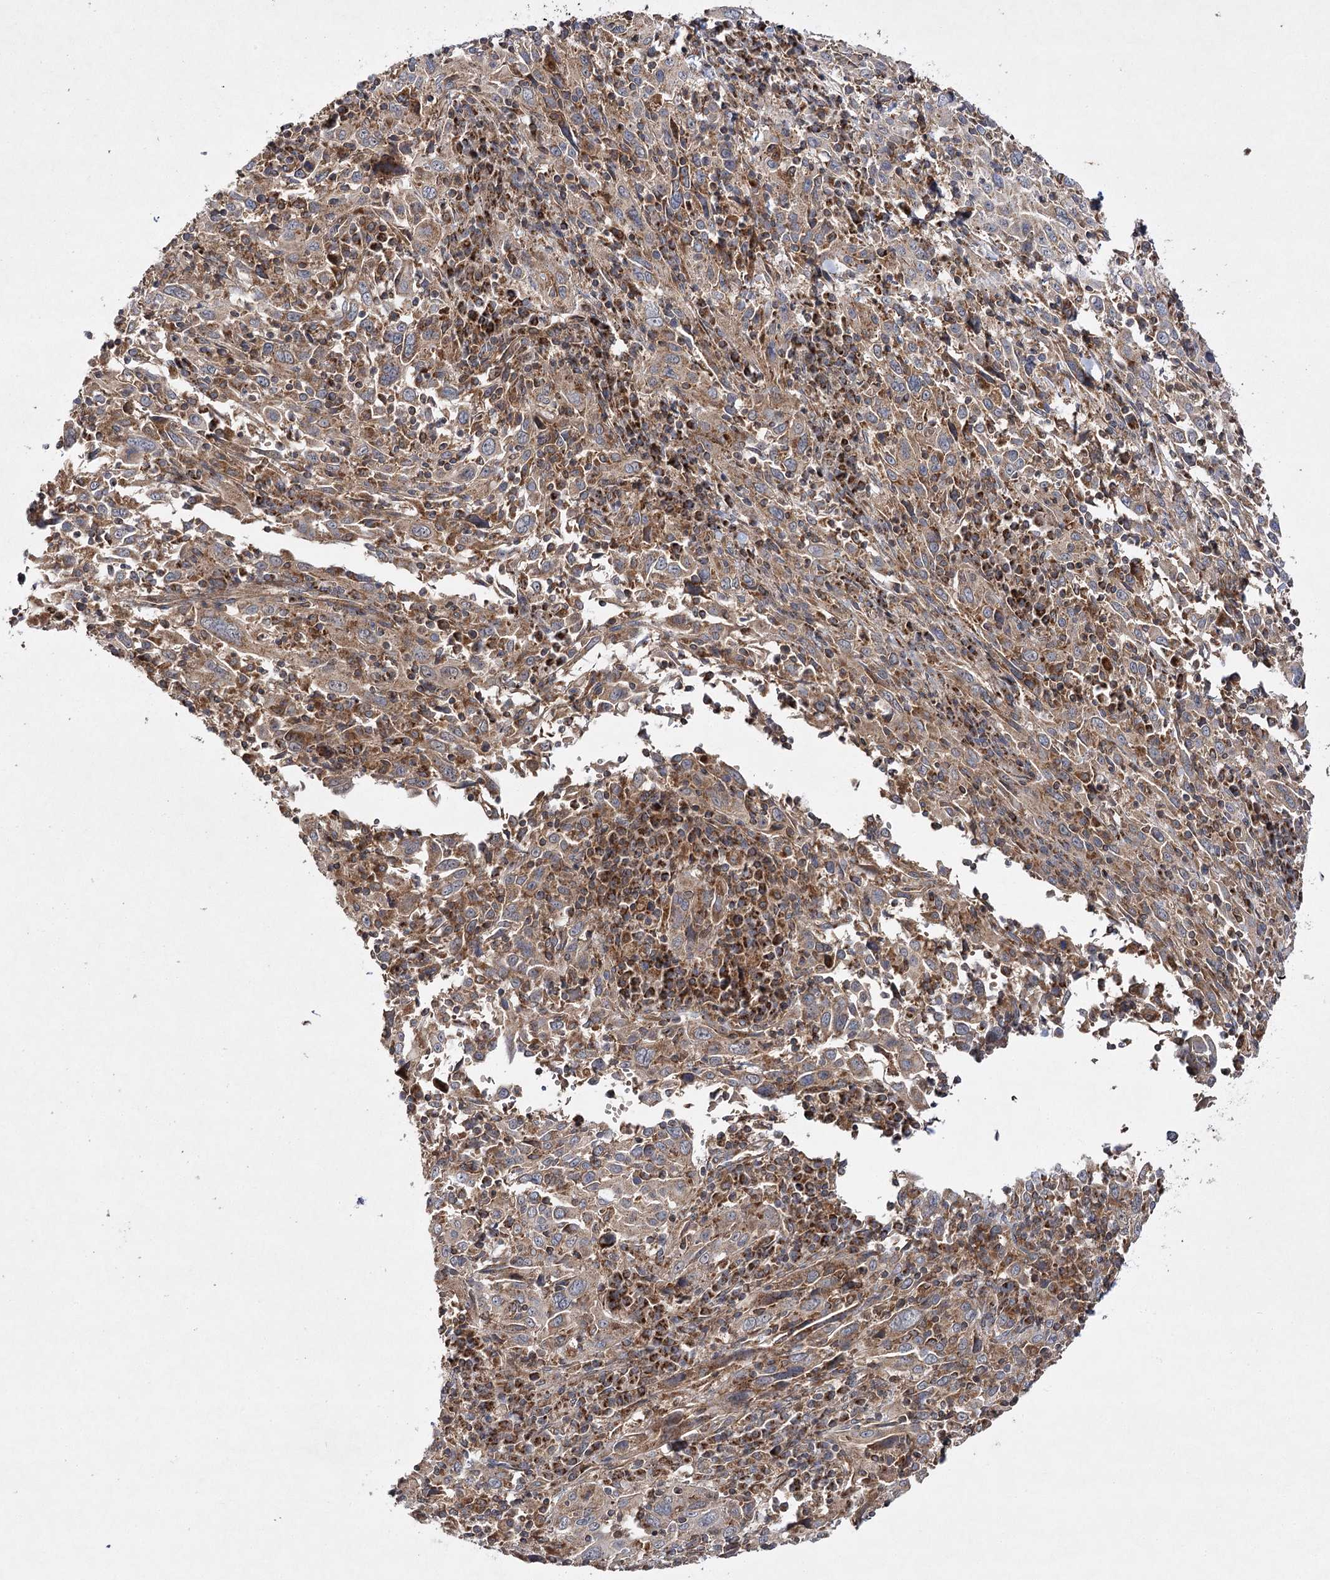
{"staining": {"intensity": "weak", "quantity": "25%-75%", "location": "cytoplasmic/membranous"}, "tissue": "cervical cancer", "cell_type": "Tumor cells", "image_type": "cancer", "snomed": [{"axis": "morphology", "description": "Squamous cell carcinoma, NOS"}, {"axis": "topography", "description": "Cervix"}], "caption": "A brown stain labels weak cytoplasmic/membranous staining of a protein in squamous cell carcinoma (cervical) tumor cells.", "gene": "DNAJC13", "patient": {"sex": "female", "age": 46}}